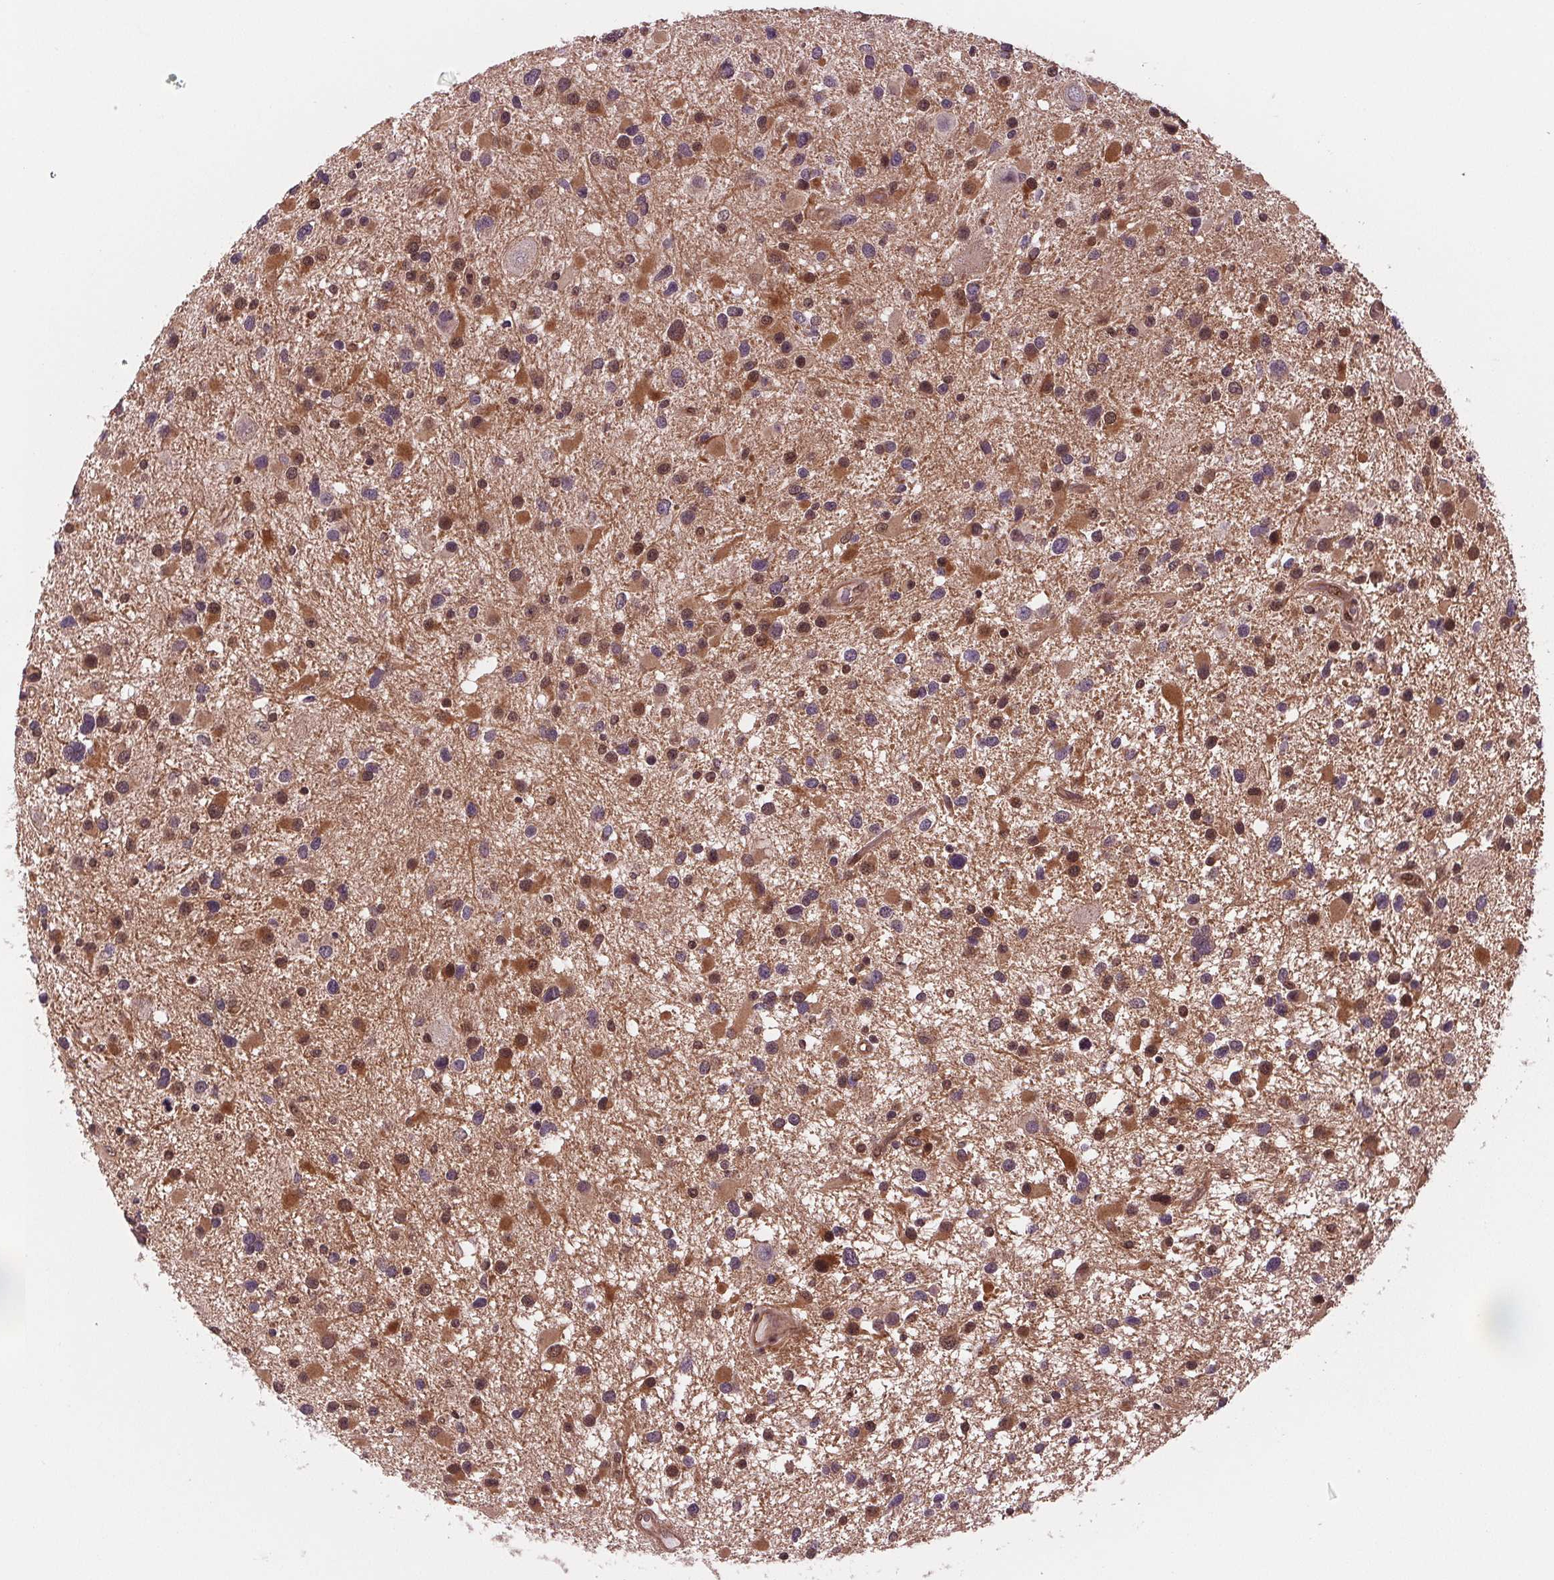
{"staining": {"intensity": "moderate", "quantity": "25%-75%", "location": "cytoplasmic/membranous"}, "tissue": "glioma", "cell_type": "Tumor cells", "image_type": "cancer", "snomed": [{"axis": "morphology", "description": "Glioma, malignant, Low grade"}, {"axis": "topography", "description": "Brain"}], "caption": "Low-grade glioma (malignant) stained with IHC exhibits moderate cytoplasmic/membranous staining in approximately 25%-75% of tumor cells. Nuclei are stained in blue.", "gene": "STAT3", "patient": {"sex": "female", "age": 32}}